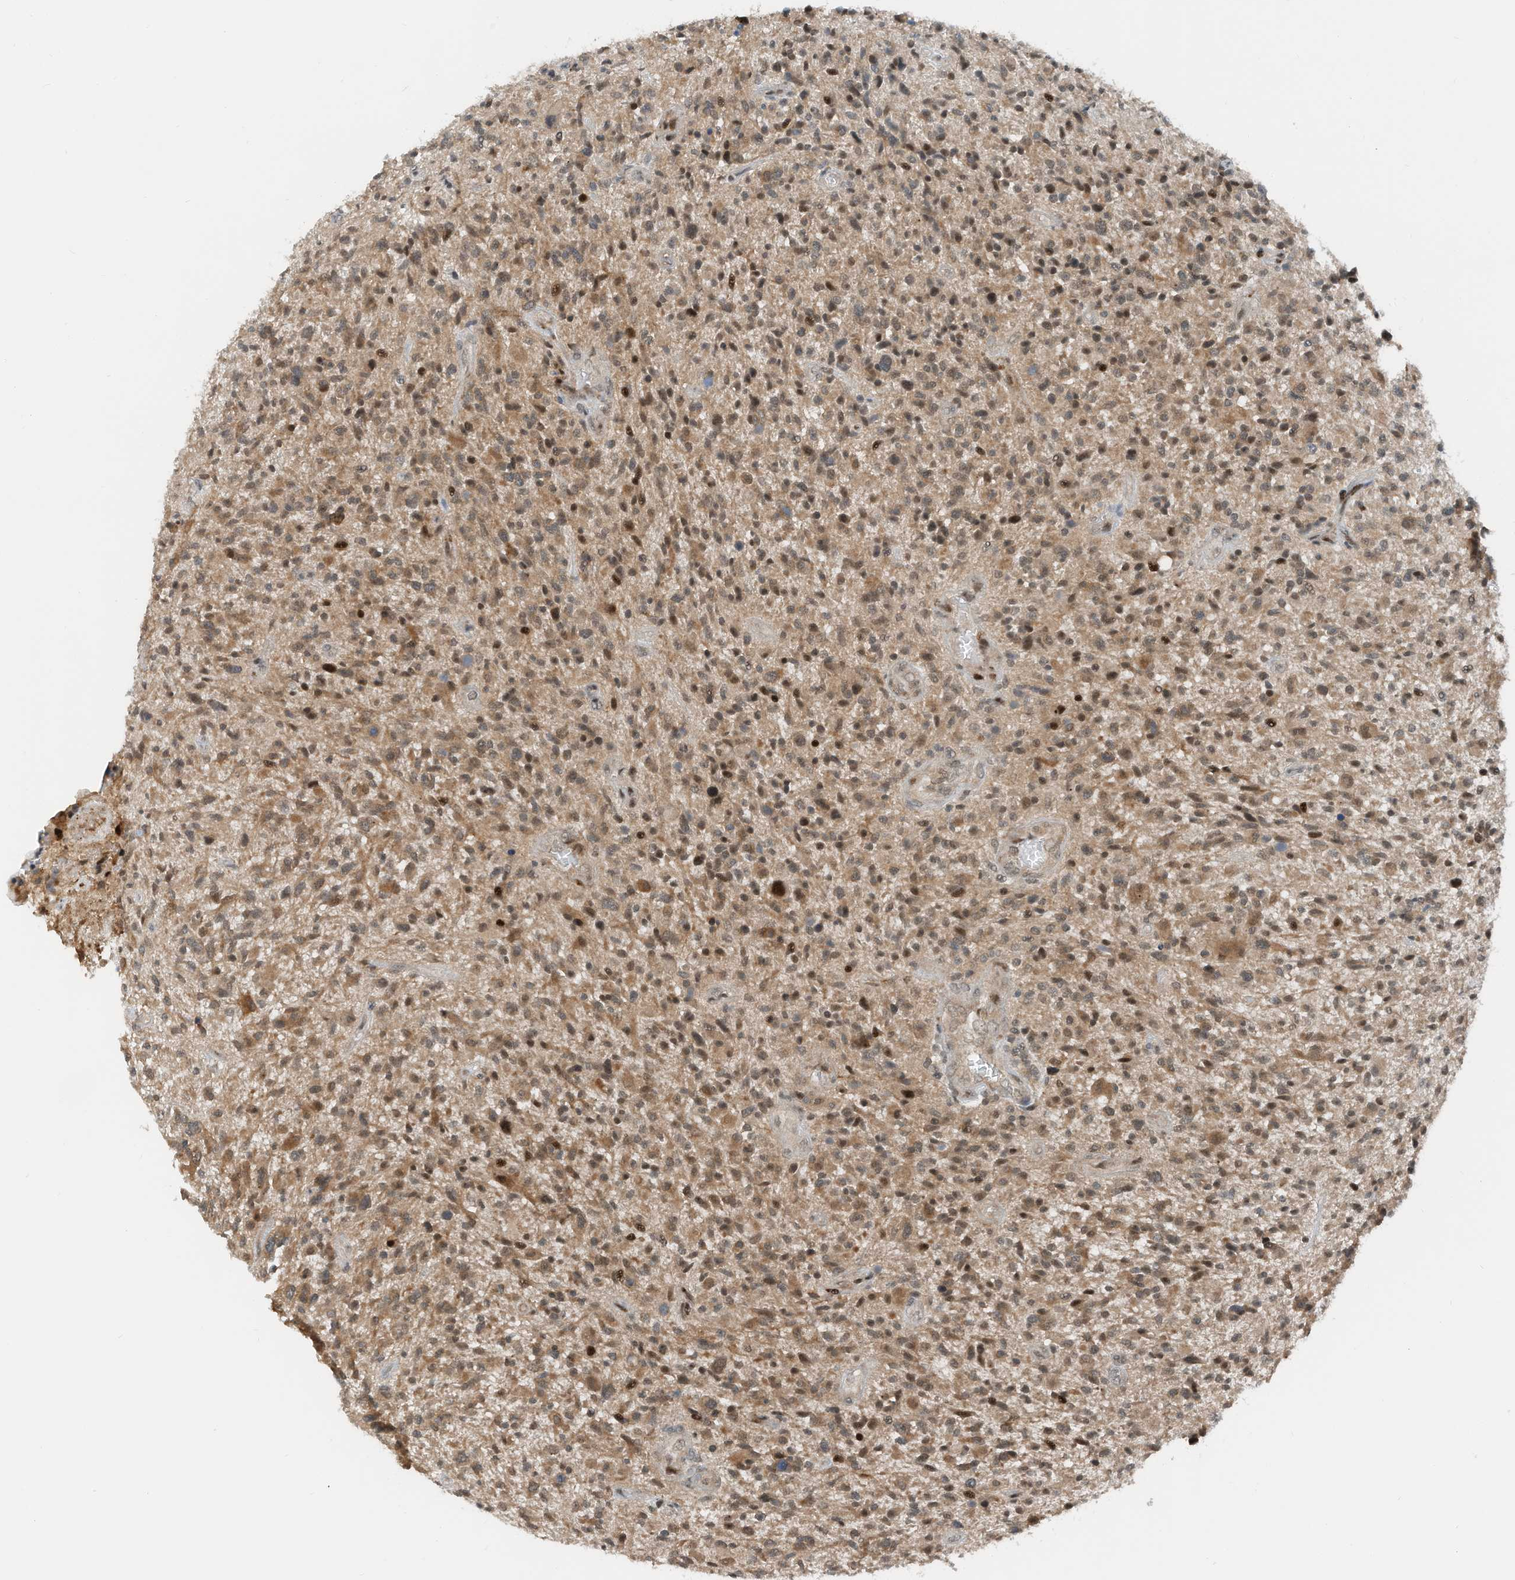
{"staining": {"intensity": "moderate", "quantity": ">75%", "location": "cytoplasmic/membranous,nuclear"}, "tissue": "glioma", "cell_type": "Tumor cells", "image_type": "cancer", "snomed": [{"axis": "morphology", "description": "Glioma, malignant, High grade"}, {"axis": "topography", "description": "Brain"}], "caption": "DAB (3,3'-diaminobenzidine) immunohistochemical staining of malignant high-grade glioma shows moderate cytoplasmic/membranous and nuclear protein staining in approximately >75% of tumor cells.", "gene": "RMND1", "patient": {"sex": "male", "age": 47}}